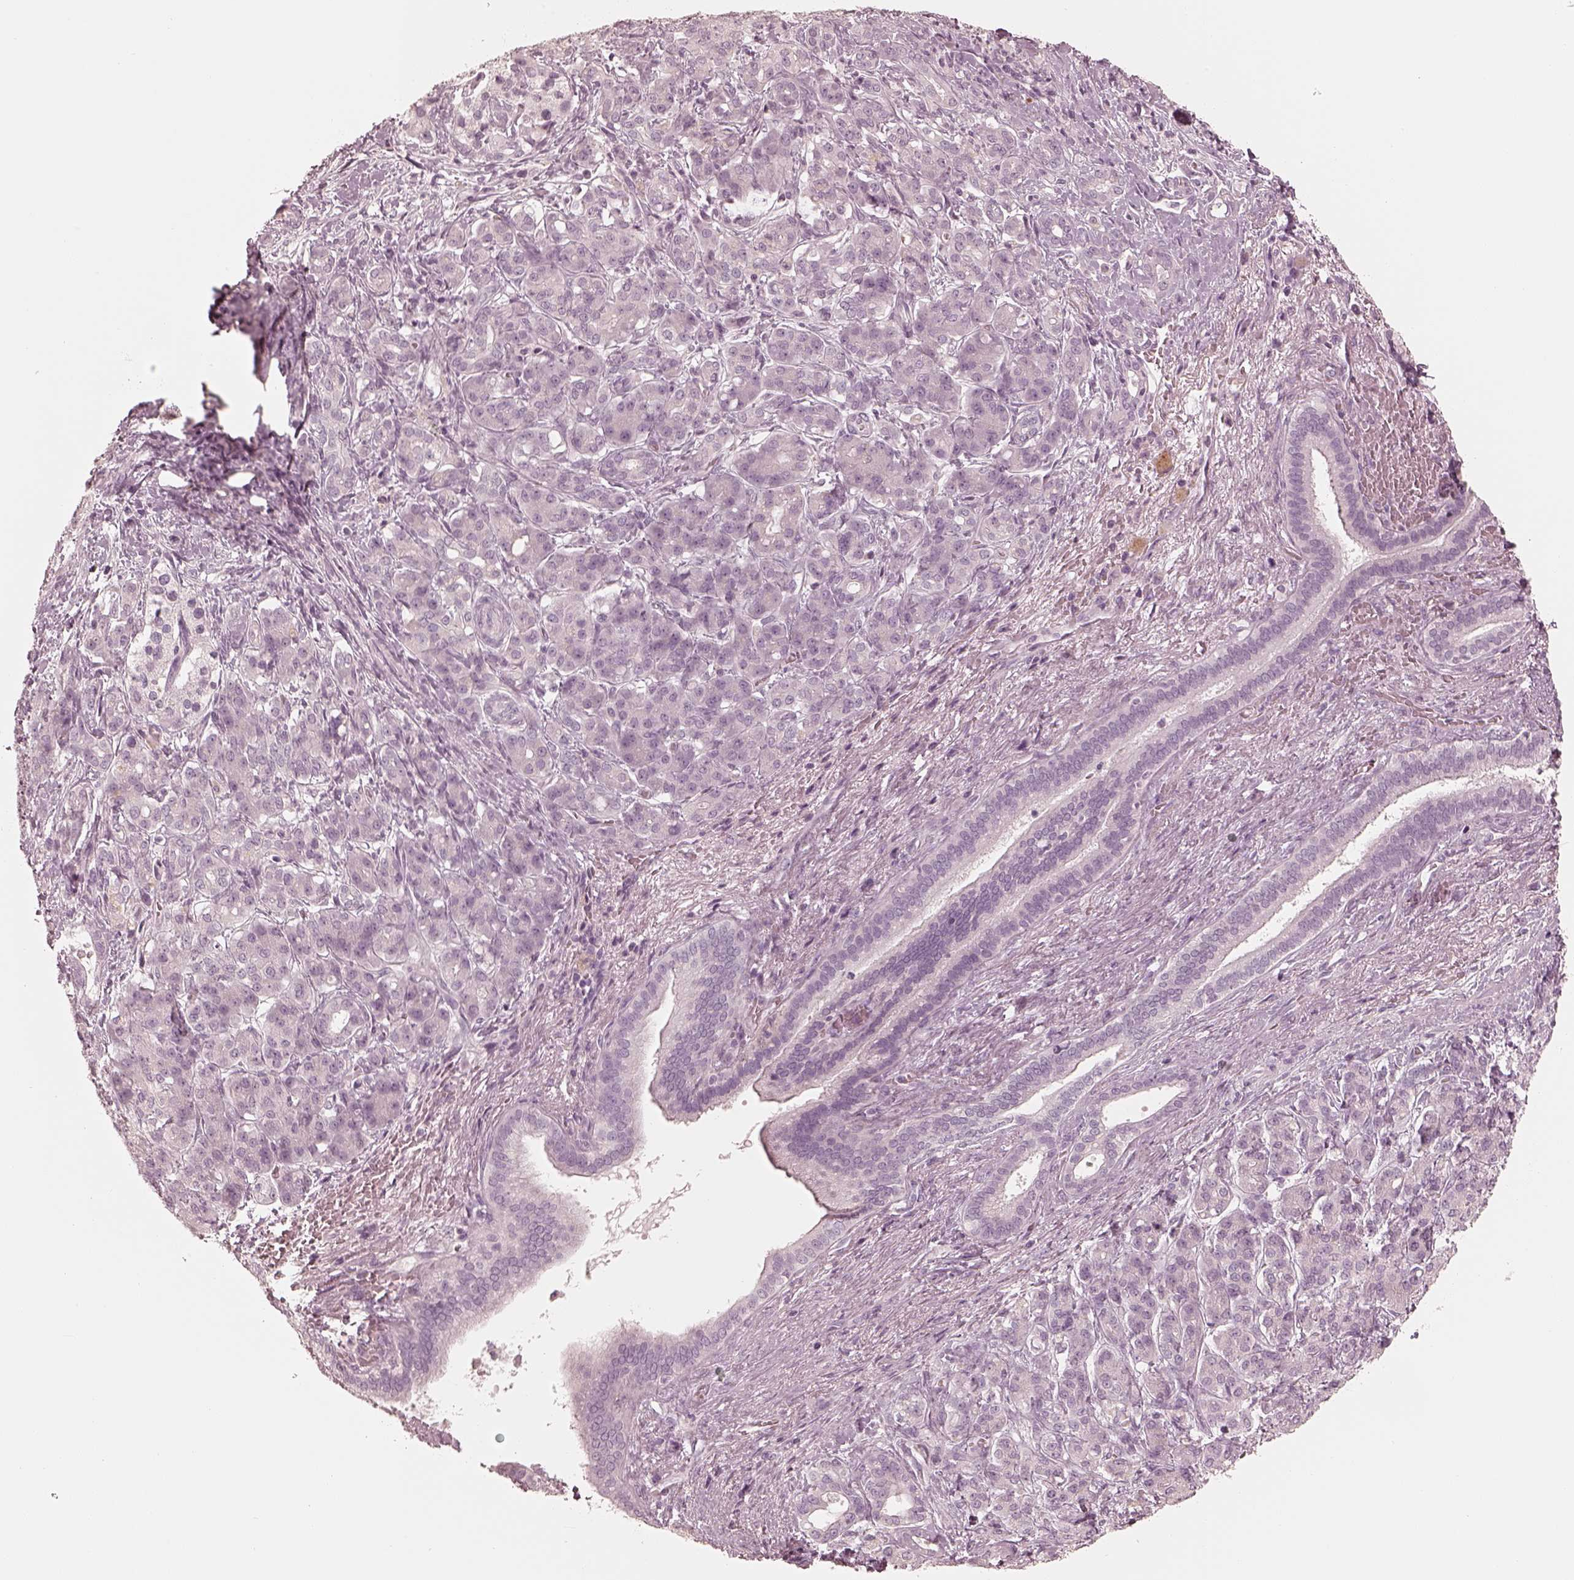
{"staining": {"intensity": "negative", "quantity": "none", "location": "none"}, "tissue": "pancreatic cancer", "cell_type": "Tumor cells", "image_type": "cancer", "snomed": [{"axis": "morphology", "description": "Normal tissue, NOS"}, {"axis": "morphology", "description": "Inflammation, NOS"}, {"axis": "morphology", "description": "Adenocarcinoma, NOS"}, {"axis": "topography", "description": "Pancreas"}], "caption": "Immunohistochemistry of adenocarcinoma (pancreatic) reveals no expression in tumor cells.", "gene": "CALR3", "patient": {"sex": "male", "age": 57}}